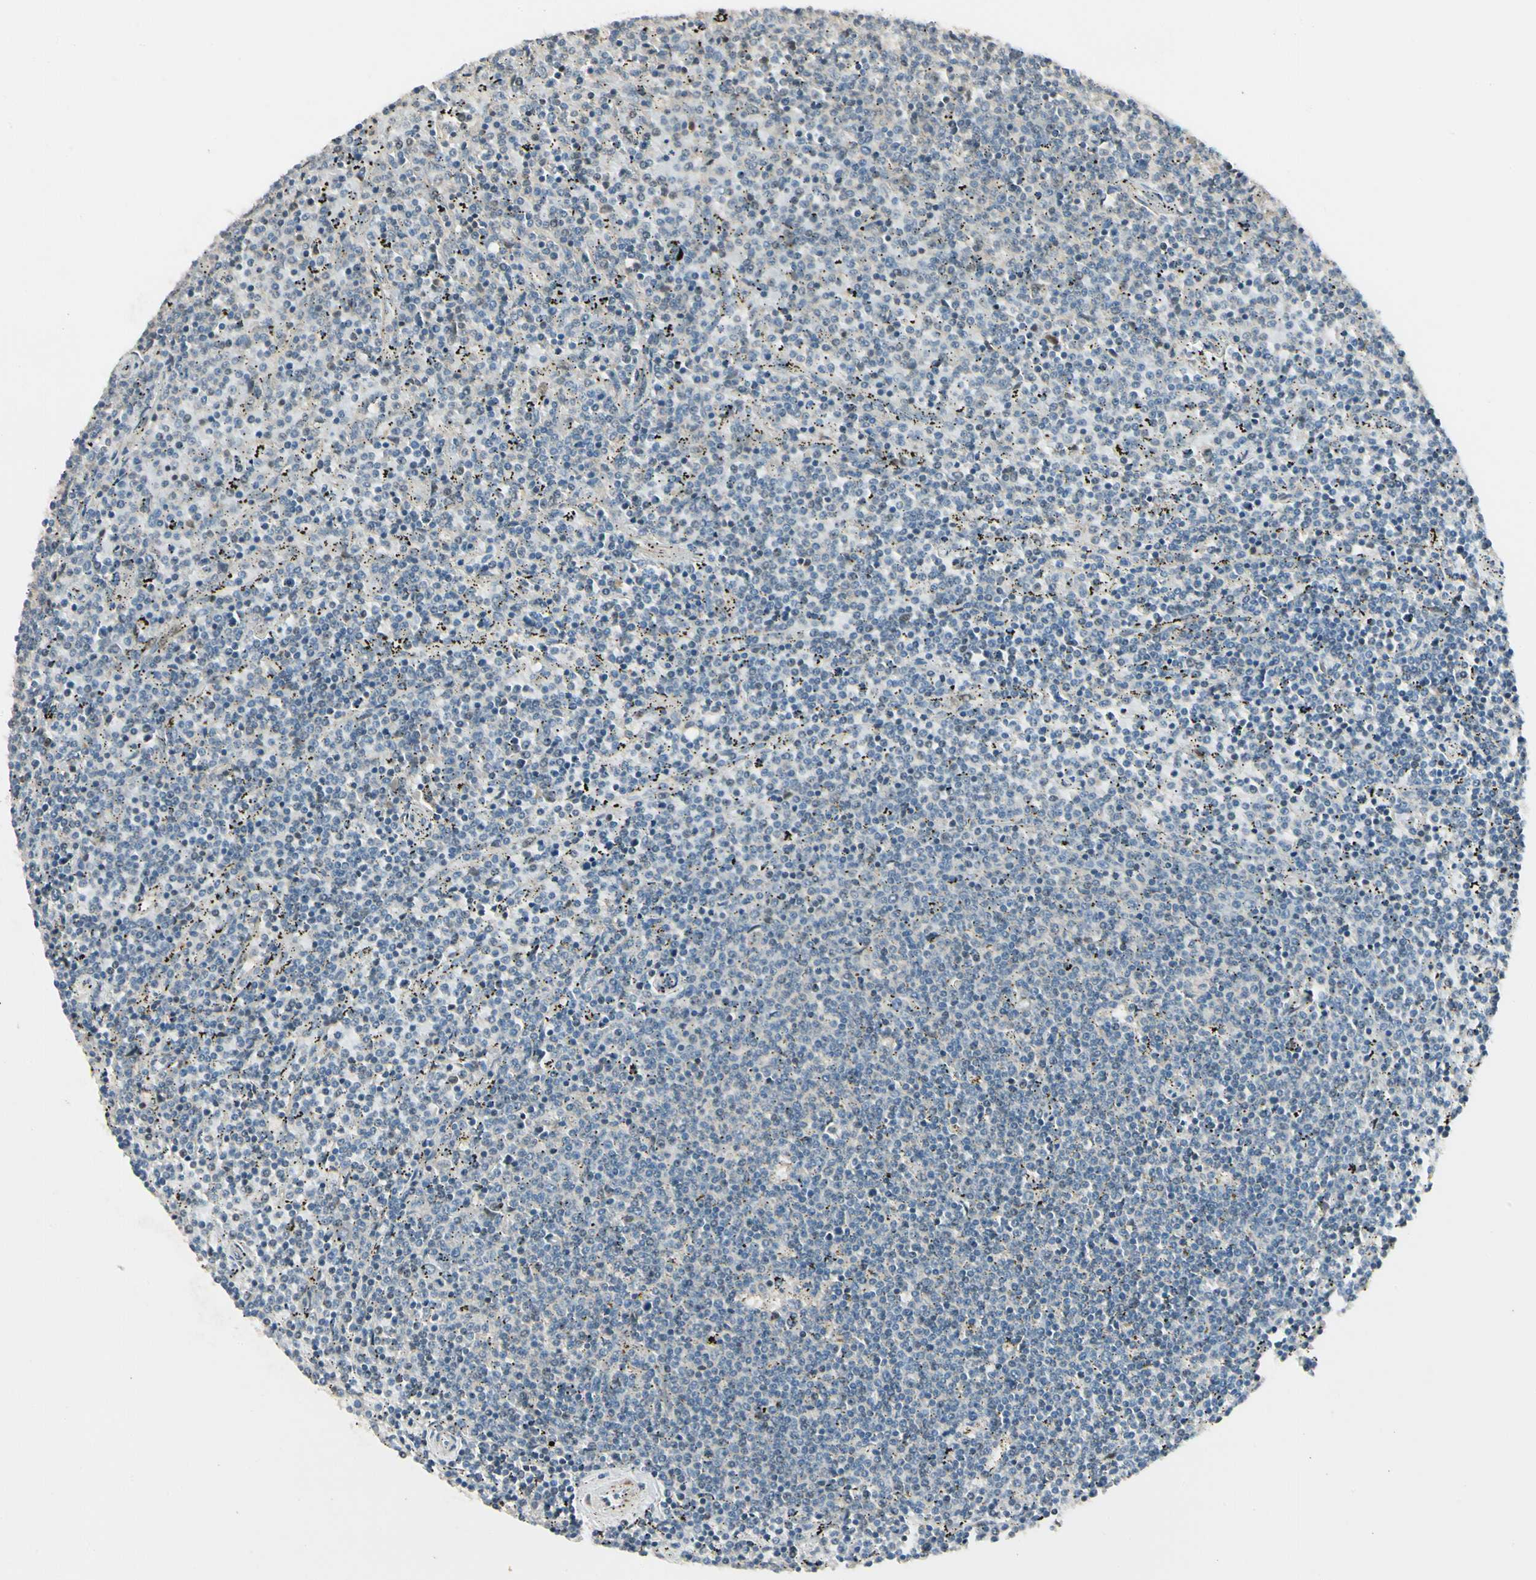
{"staining": {"intensity": "negative", "quantity": "none", "location": "none"}, "tissue": "lymphoma", "cell_type": "Tumor cells", "image_type": "cancer", "snomed": [{"axis": "morphology", "description": "Malignant lymphoma, non-Hodgkin's type, Low grade"}, {"axis": "topography", "description": "Spleen"}], "caption": "This is a photomicrograph of immunohistochemistry (IHC) staining of malignant lymphoma, non-Hodgkin's type (low-grade), which shows no positivity in tumor cells.", "gene": "P4HA3", "patient": {"sex": "female", "age": 50}}